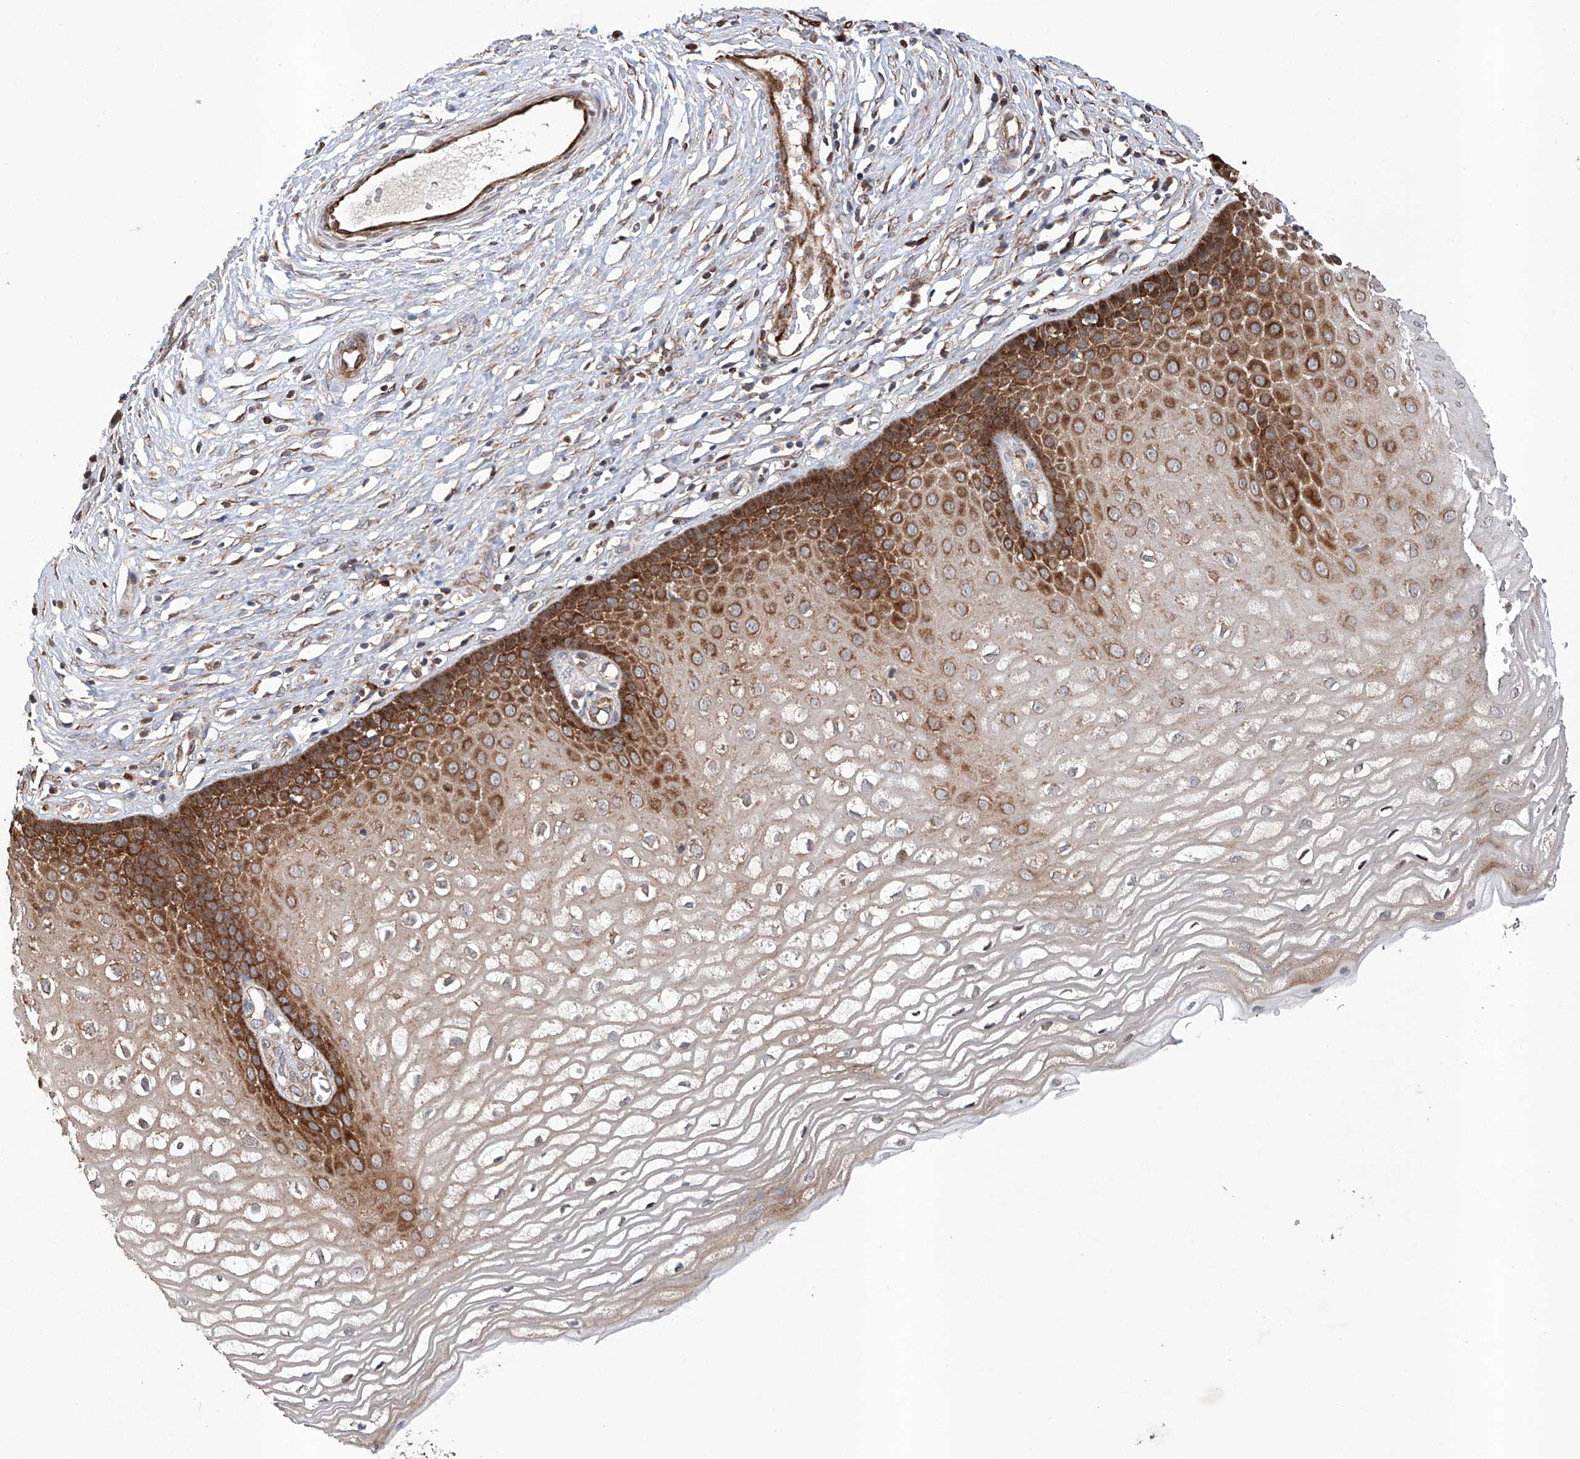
{"staining": {"intensity": "strong", "quantity": ">75%", "location": "cytoplasmic/membranous"}, "tissue": "cervix", "cell_type": "Glandular cells", "image_type": "normal", "snomed": [{"axis": "morphology", "description": "Normal tissue, NOS"}, {"axis": "topography", "description": "Cervix"}], "caption": "Immunohistochemistry histopathology image of unremarkable cervix: human cervix stained using IHC exhibits high levels of strong protein expression localized specifically in the cytoplasmic/membranous of glandular cells, appearing as a cytoplasmic/membranous brown color.", "gene": "TIMM23", "patient": {"sex": "female", "age": 55}}